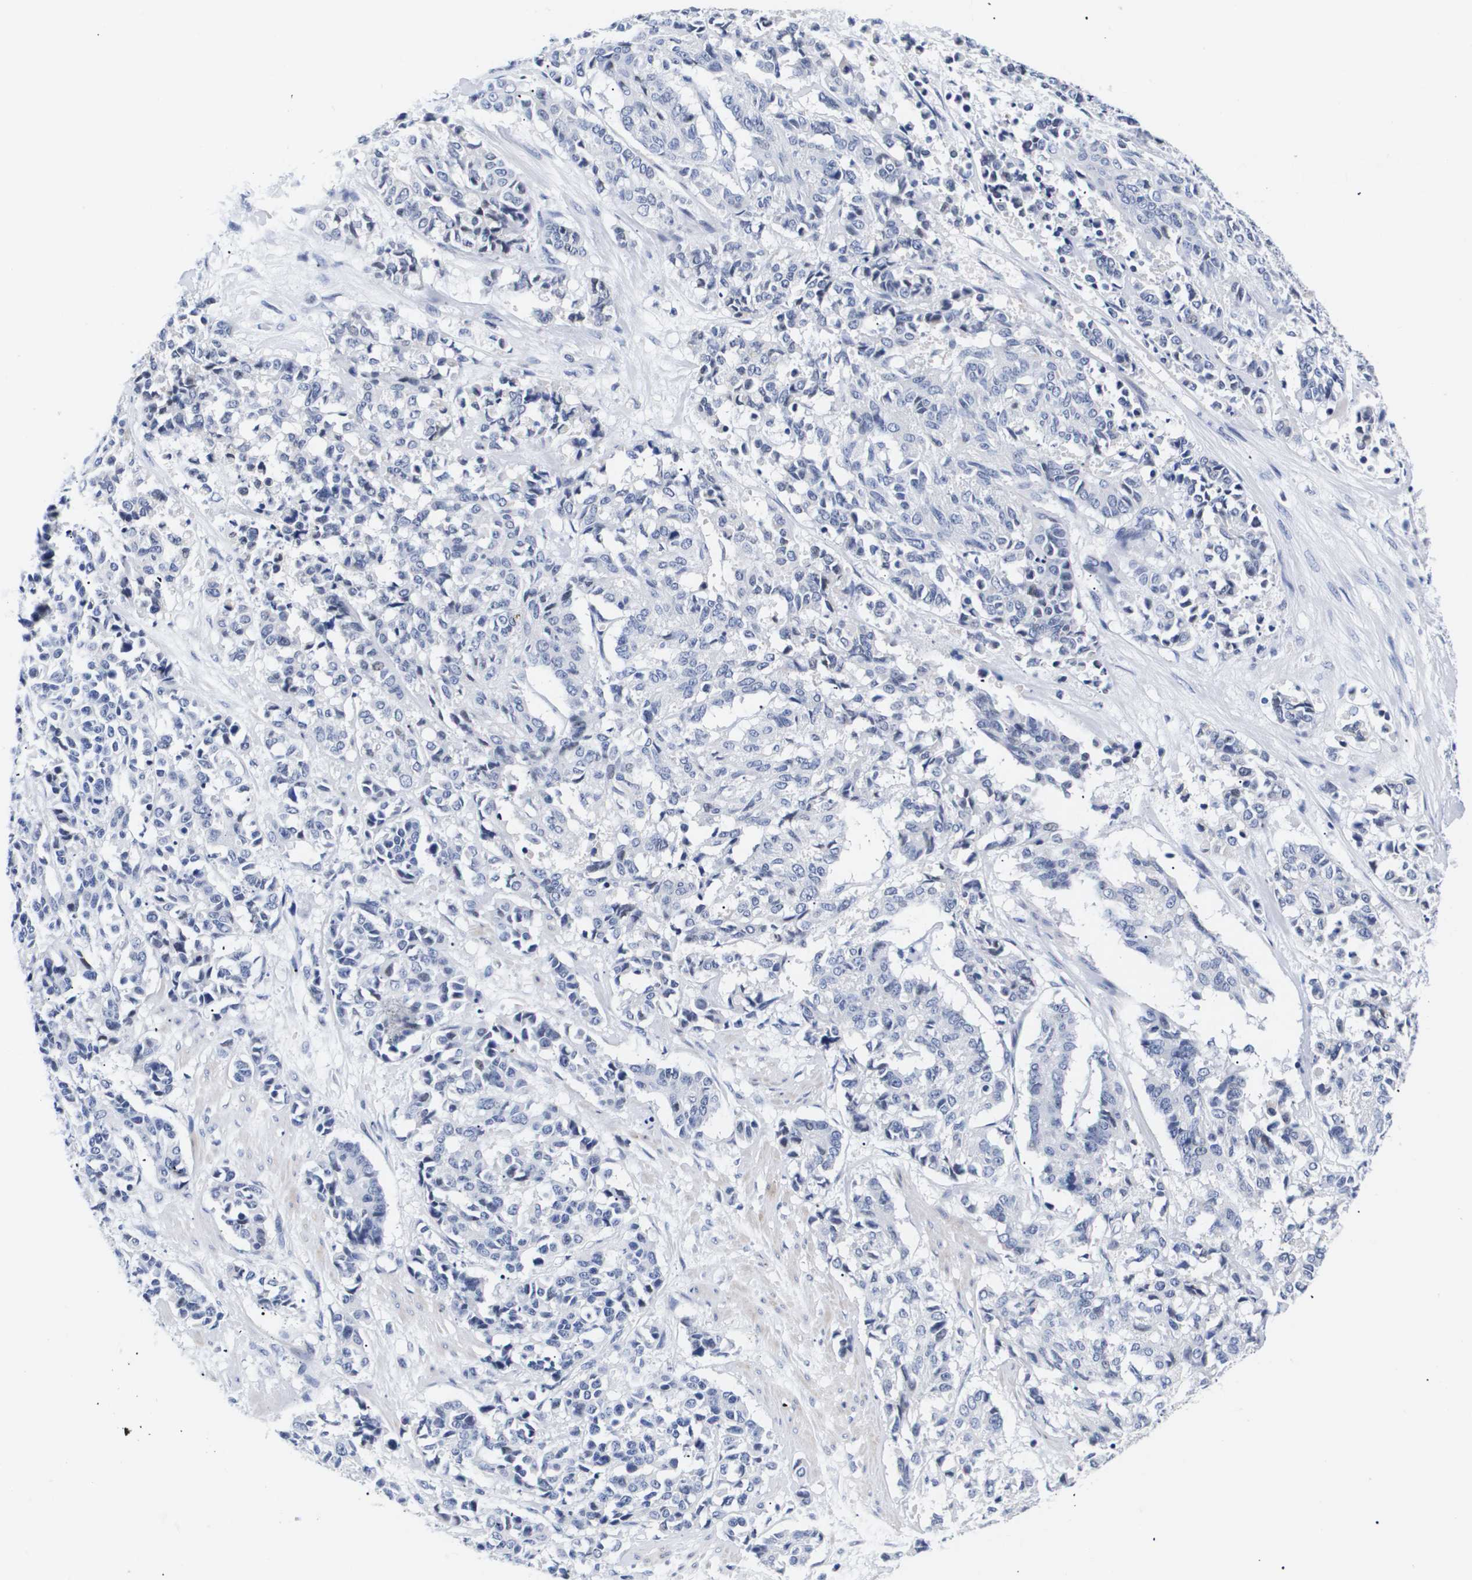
{"staining": {"intensity": "negative", "quantity": "none", "location": "none"}, "tissue": "cervical cancer", "cell_type": "Tumor cells", "image_type": "cancer", "snomed": [{"axis": "morphology", "description": "Squamous cell carcinoma, NOS"}, {"axis": "topography", "description": "Cervix"}], "caption": "Squamous cell carcinoma (cervical) was stained to show a protein in brown. There is no significant positivity in tumor cells. (Brightfield microscopy of DAB (3,3'-diaminobenzidine) immunohistochemistry at high magnification).", "gene": "SHD", "patient": {"sex": "female", "age": 35}}